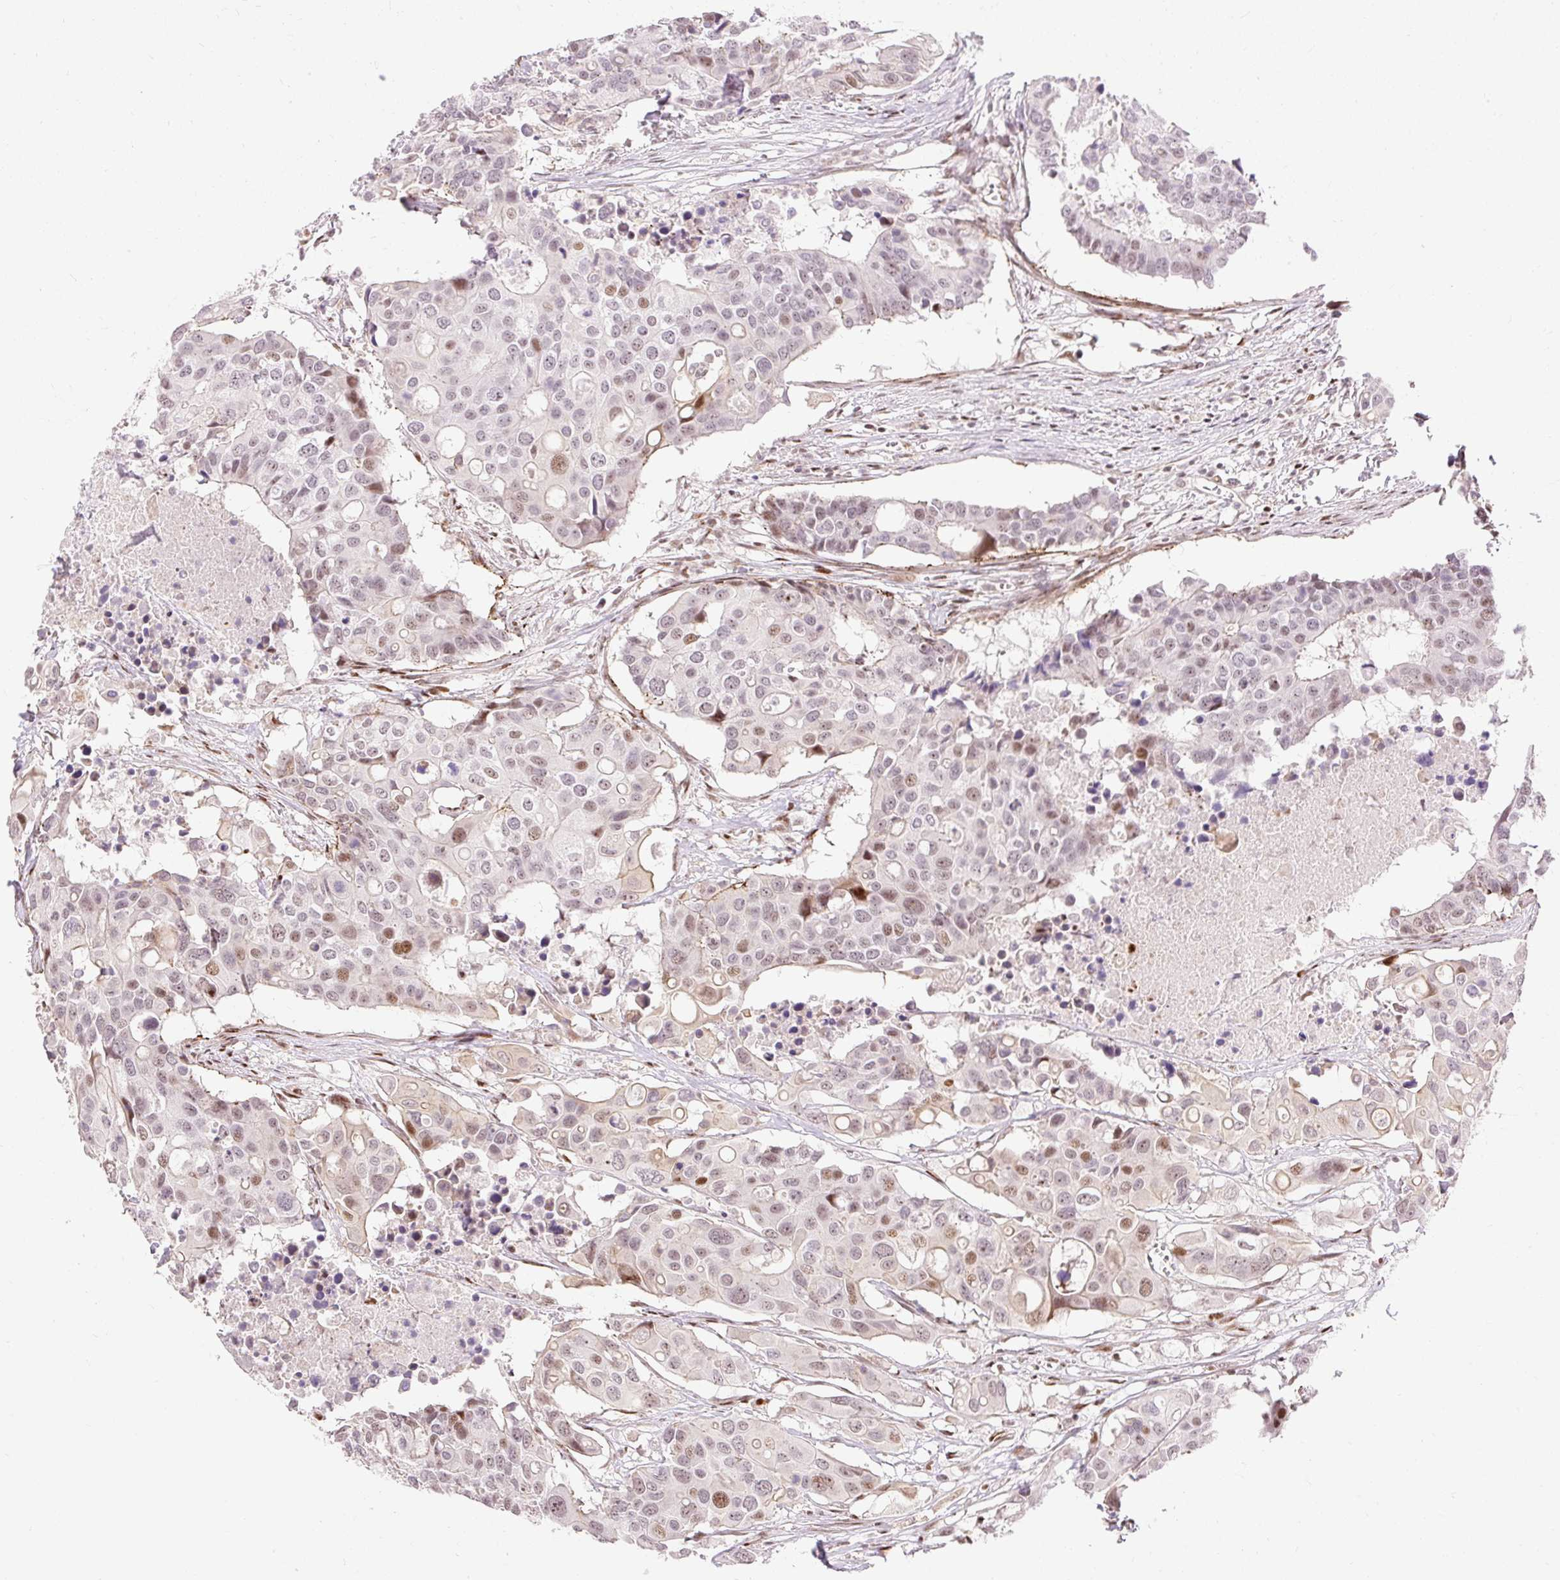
{"staining": {"intensity": "moderate", "quantity": "<25%", "location": "nuclear"}, "tissue": "colorectal cancer", "cell_type": "Tumor cells", "image_type": "cancer", "snomed": [{"axis": "morphology", "description": "Adenocarcinoma, NOS"}, {"axis": "topography", "description": "Colon"}], "caption": "This image reveals IHC staining of human colorectal adenocarcinoma, with low moderate nuclear expression in approximately <25% of tumor cells.", "gene": "RIPPLY3", "patient": {"sex": "male", "age": 77}}